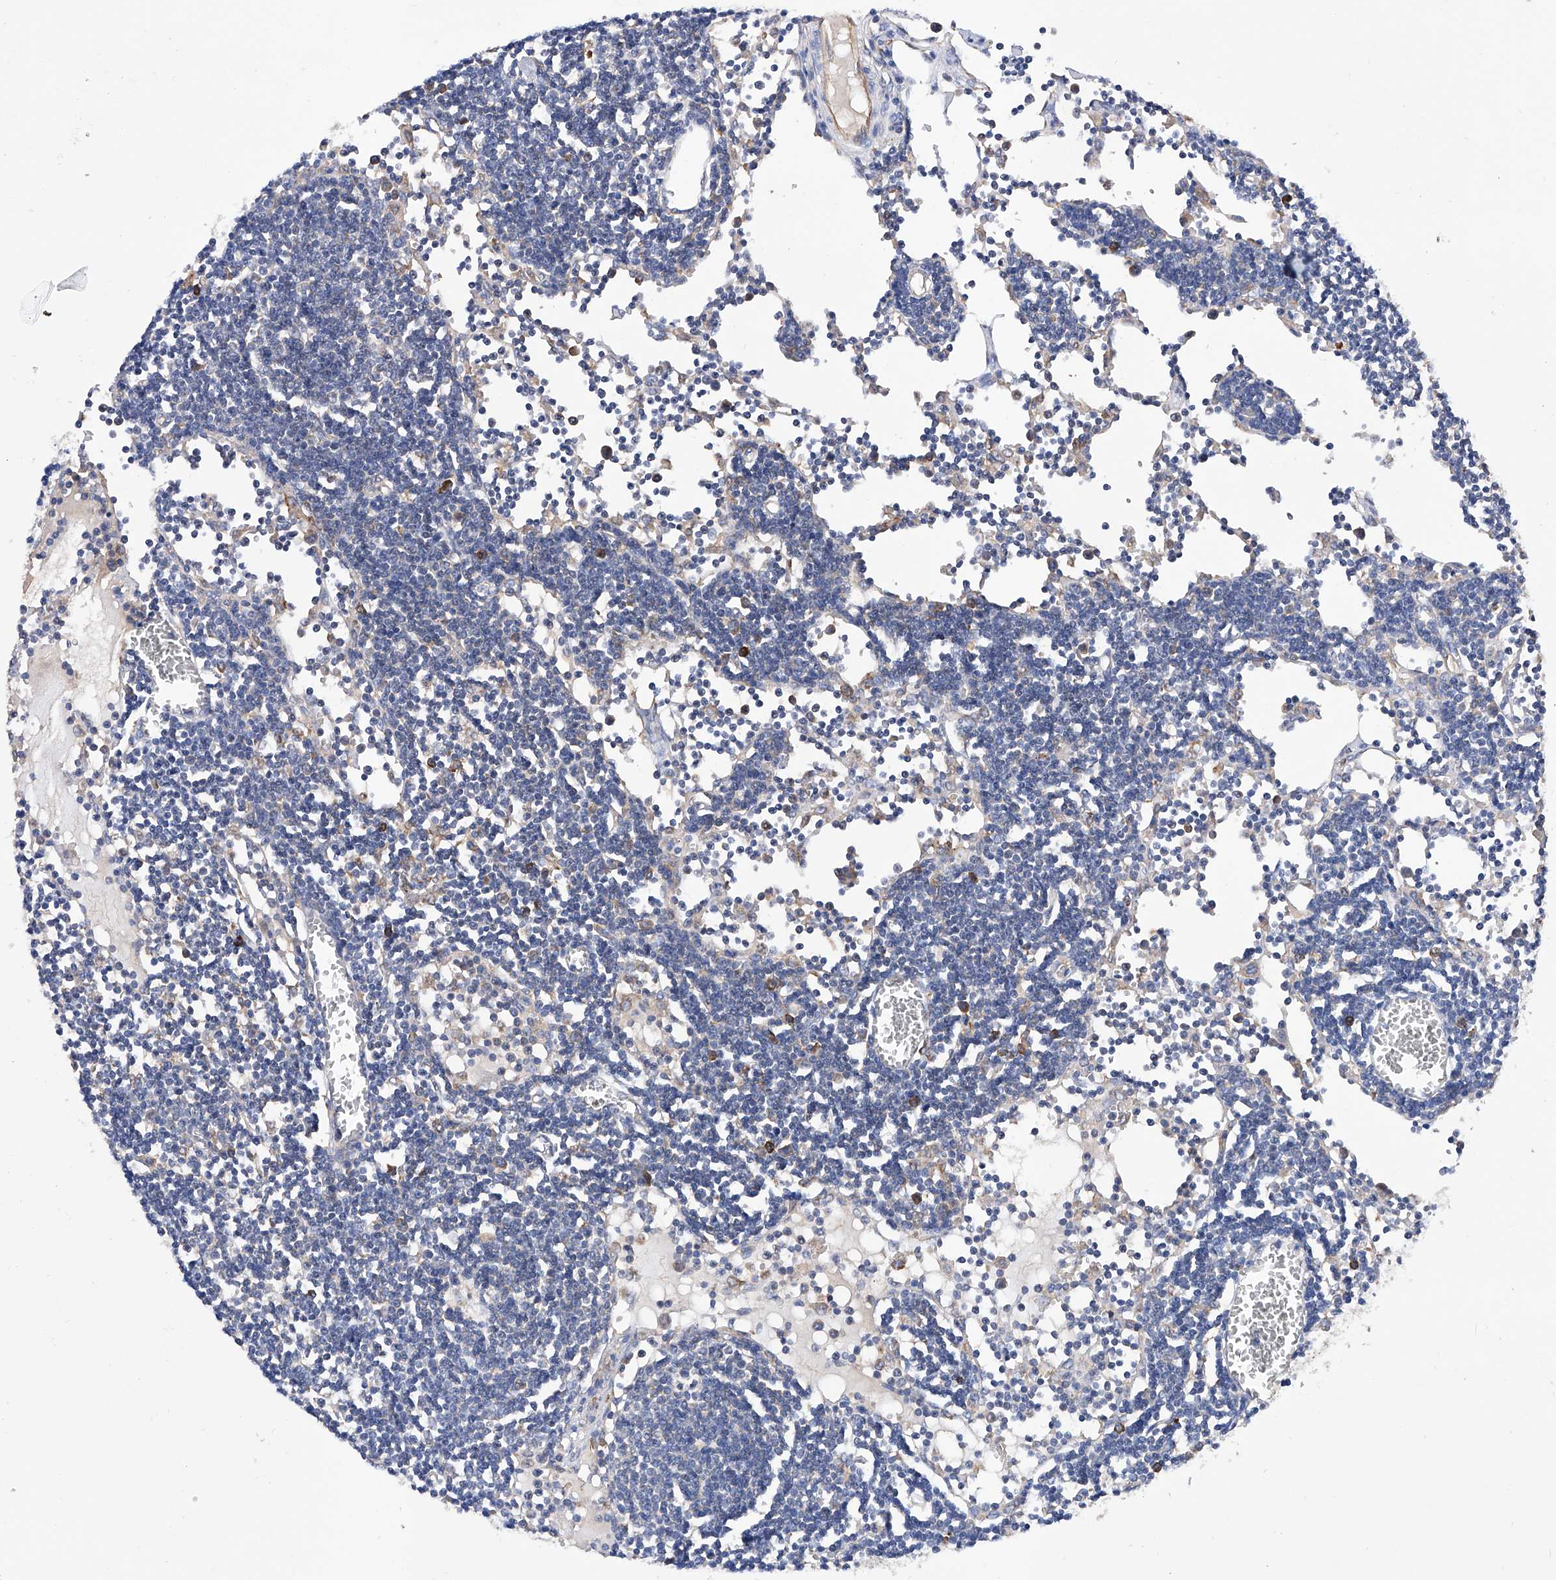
{"staining": {"intensity": "moderate", "quantity": "<25%", "location": "cytoplasmic/membranous"}, "tissue": "lymph node", "cell_type": "Germinal center cells", "image_type": "normal", "snomed": [{"axis": "morphology", "description": "Normal tissue, NOS"}, {"axis": "topography", "description": "Lymph node"}], "caption": "Immunohistochemistry (DAB) staining of normal lymph node demonstrates moderate cytoplasmic/membranous protein expression in about <25% of germinal center cells.", "gene": "INPP5B", "patient": {"sex": "female", "age": 11}}